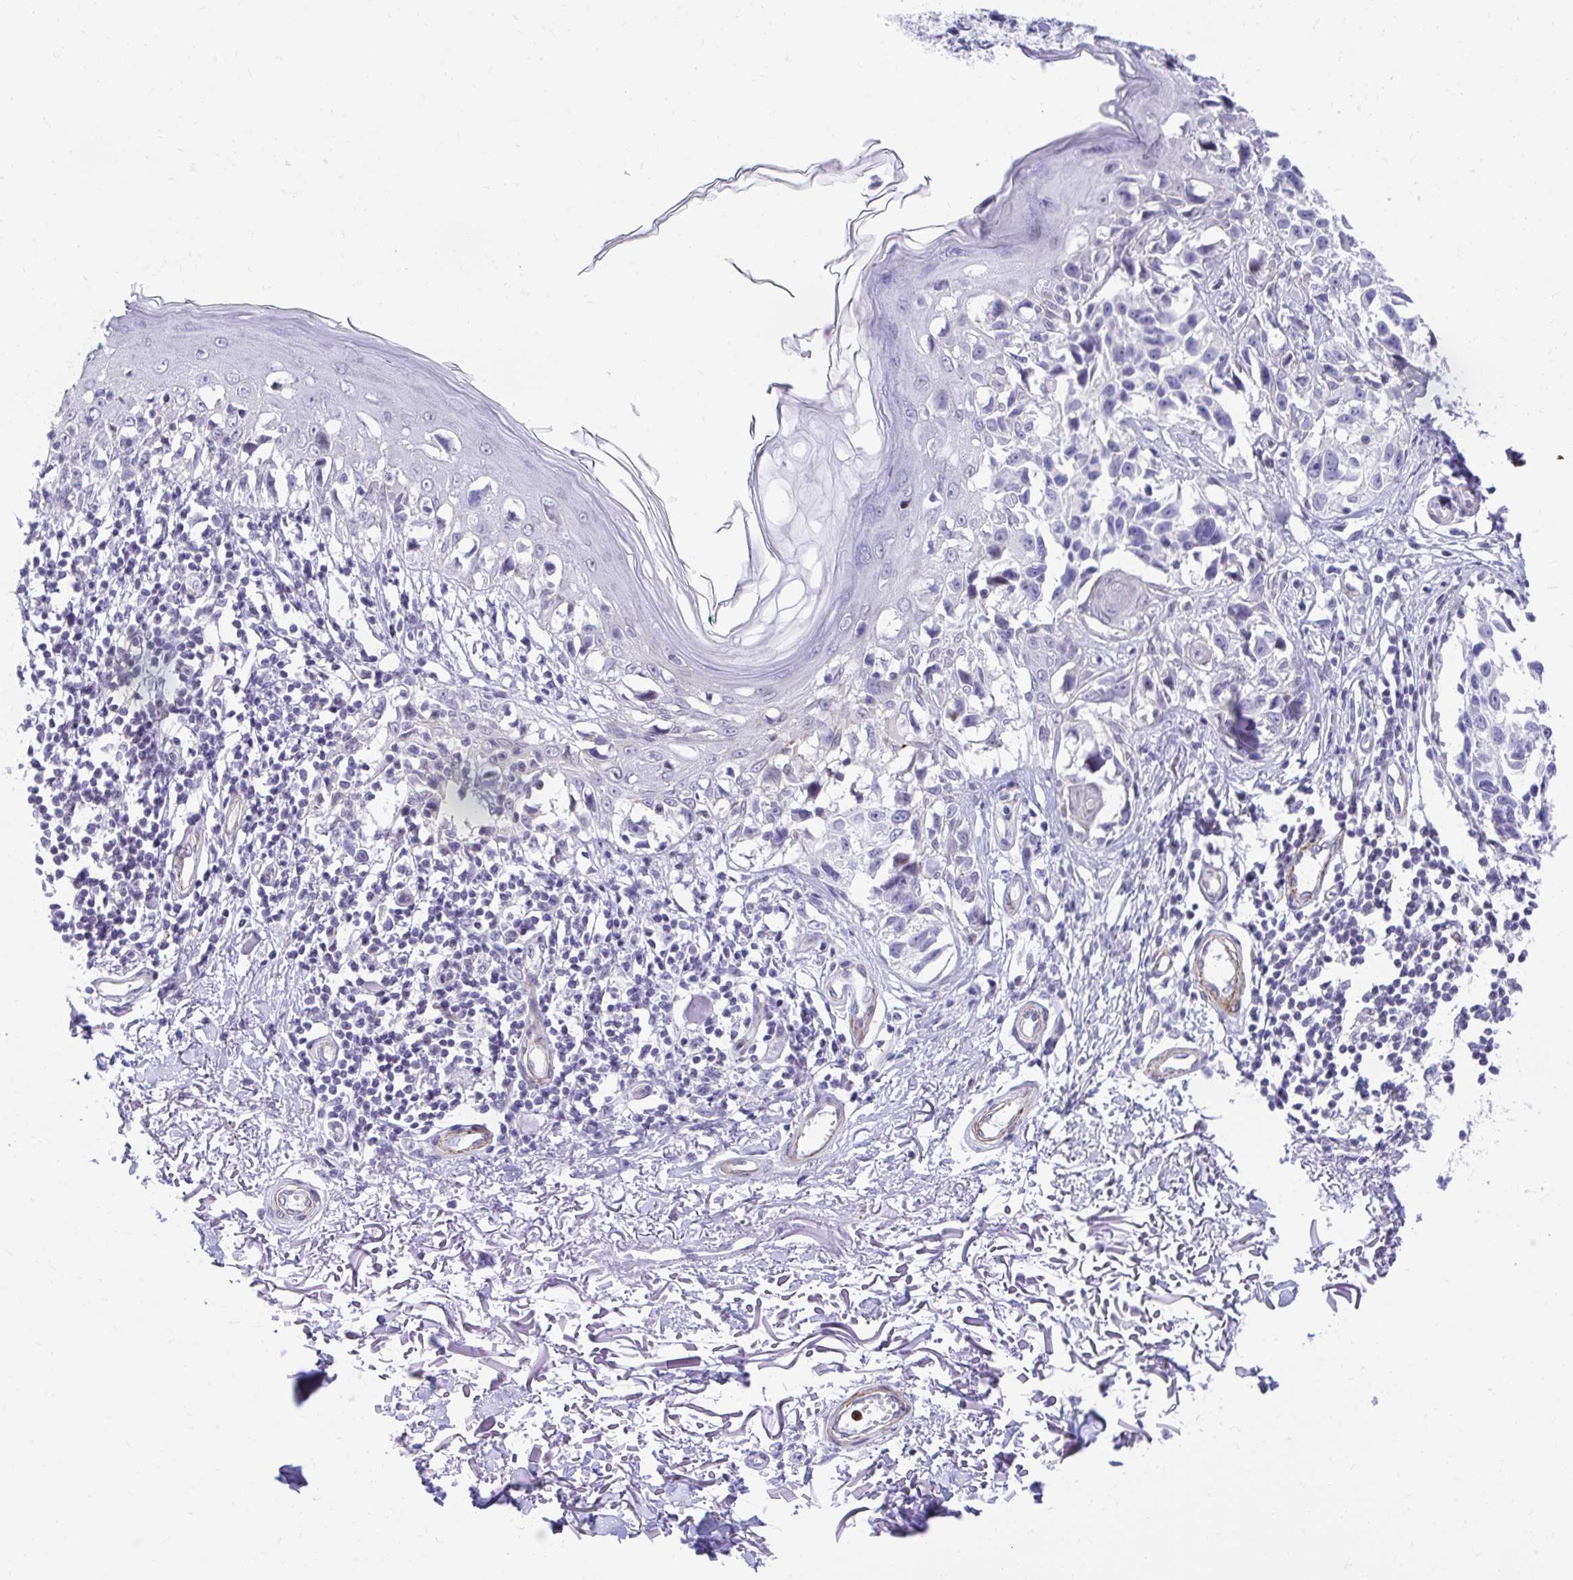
{"staining": {"intensity": "negative", "quantity": "none", "location": "none"}, "tissue": "melanoma", "cell_type": "Tumor cells", "image_type": "cancer", "snomed": [{"axis": "morphology", "description": "Malignant melanoma, NOS"}, {"axis": "topography", "description": "Skin"}], "caption": "Tumor cells are negative for brown protein staining in melanoma.", "gene": "CSTB", "patient": {"sex": "male", "age": 73}}